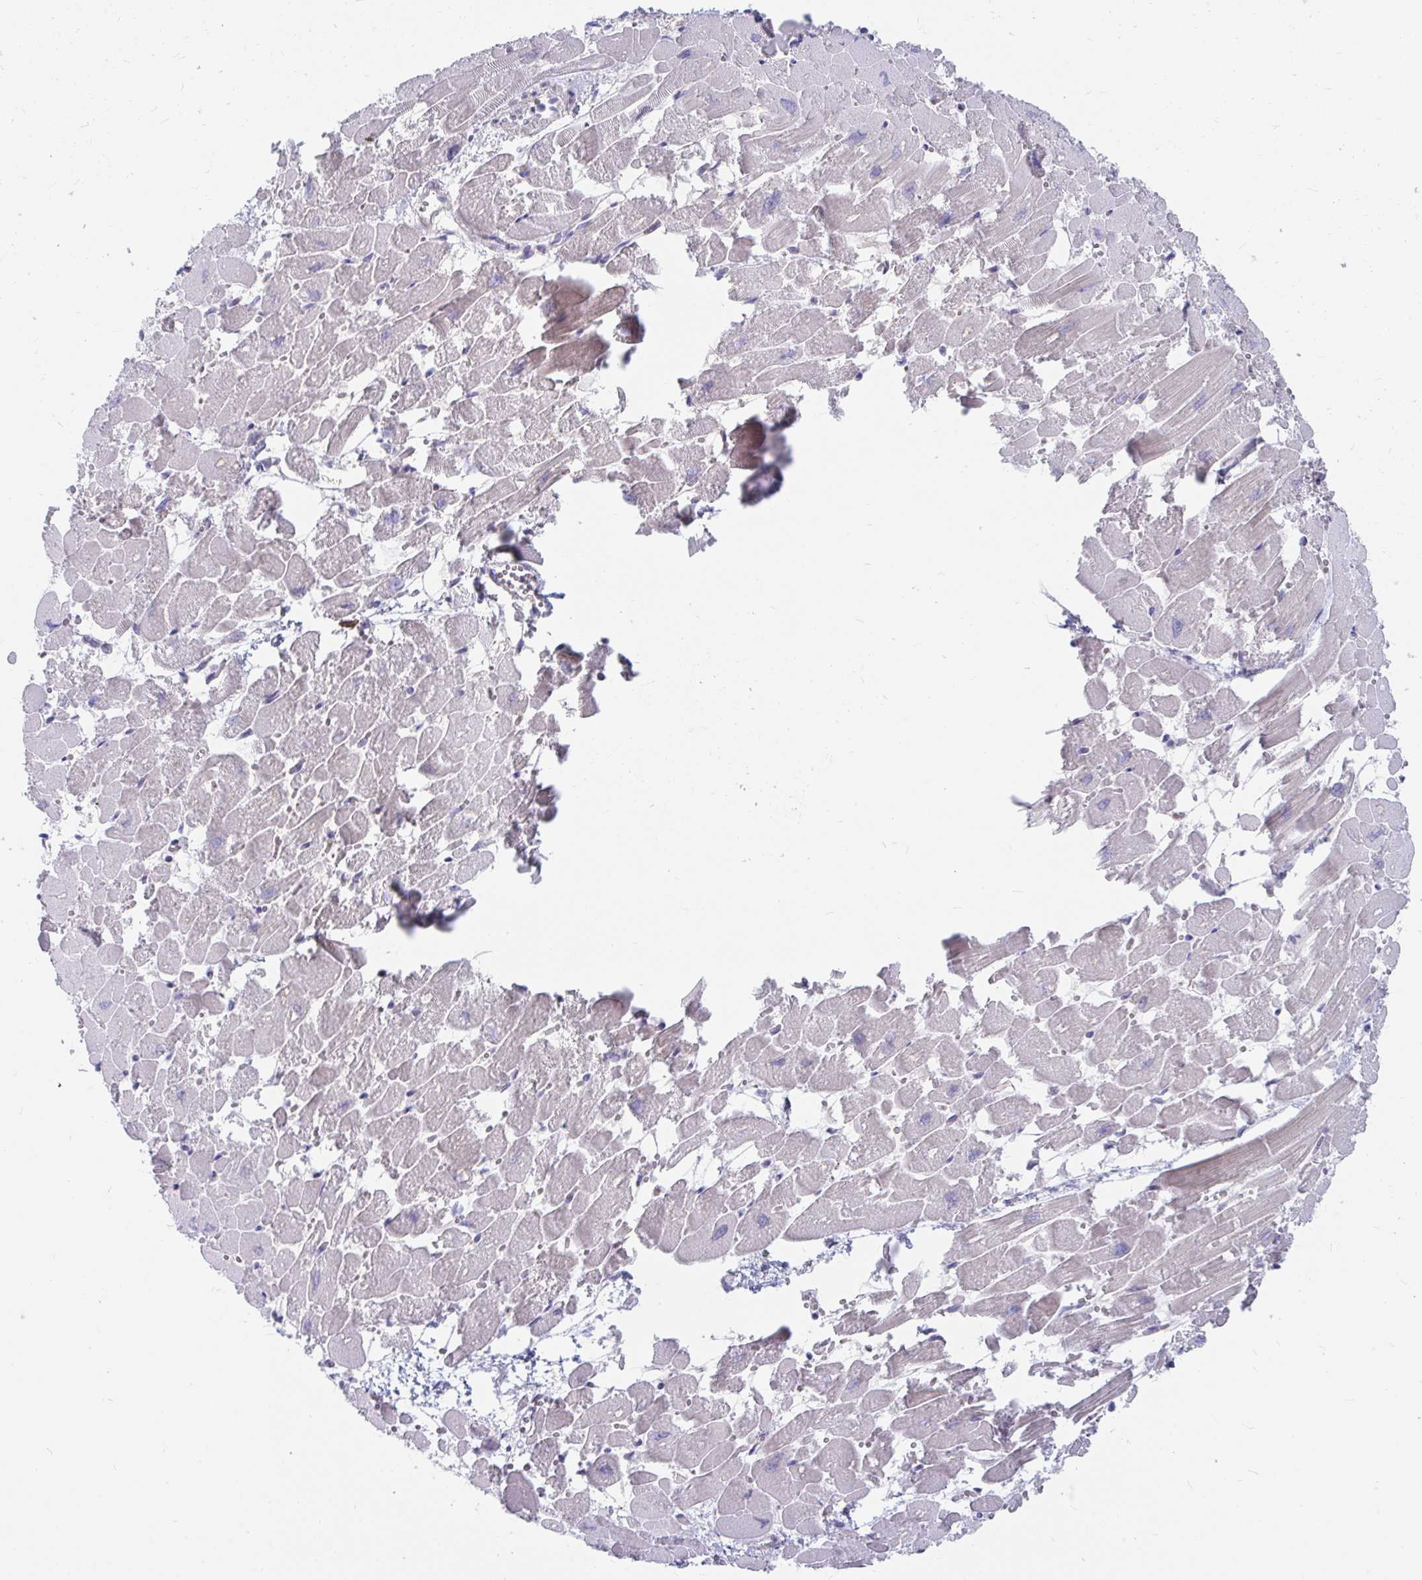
{"staining": {"intensity": "weak", "quantity": "25%-75%", "location": "cytoplasmic/membranous"}, "tissue": "heart muscle", "cell_type": "Cardiomyocytes", "image_type": "normal", "snomed": [{"axis": "morphology", "description": "Normal tissue, NOS"}, {"axis": "topography", "description": "Heart"}], "caption": "Approximately 25%-75% of cardiomyocytes in benign heart muscle demonstrate weak cytoplasmic/membranous protein positivity as visualized by brown immunohistochemical staining.", "gene": "PABIR3", "patient": {"sex": "female", "age": 52}}